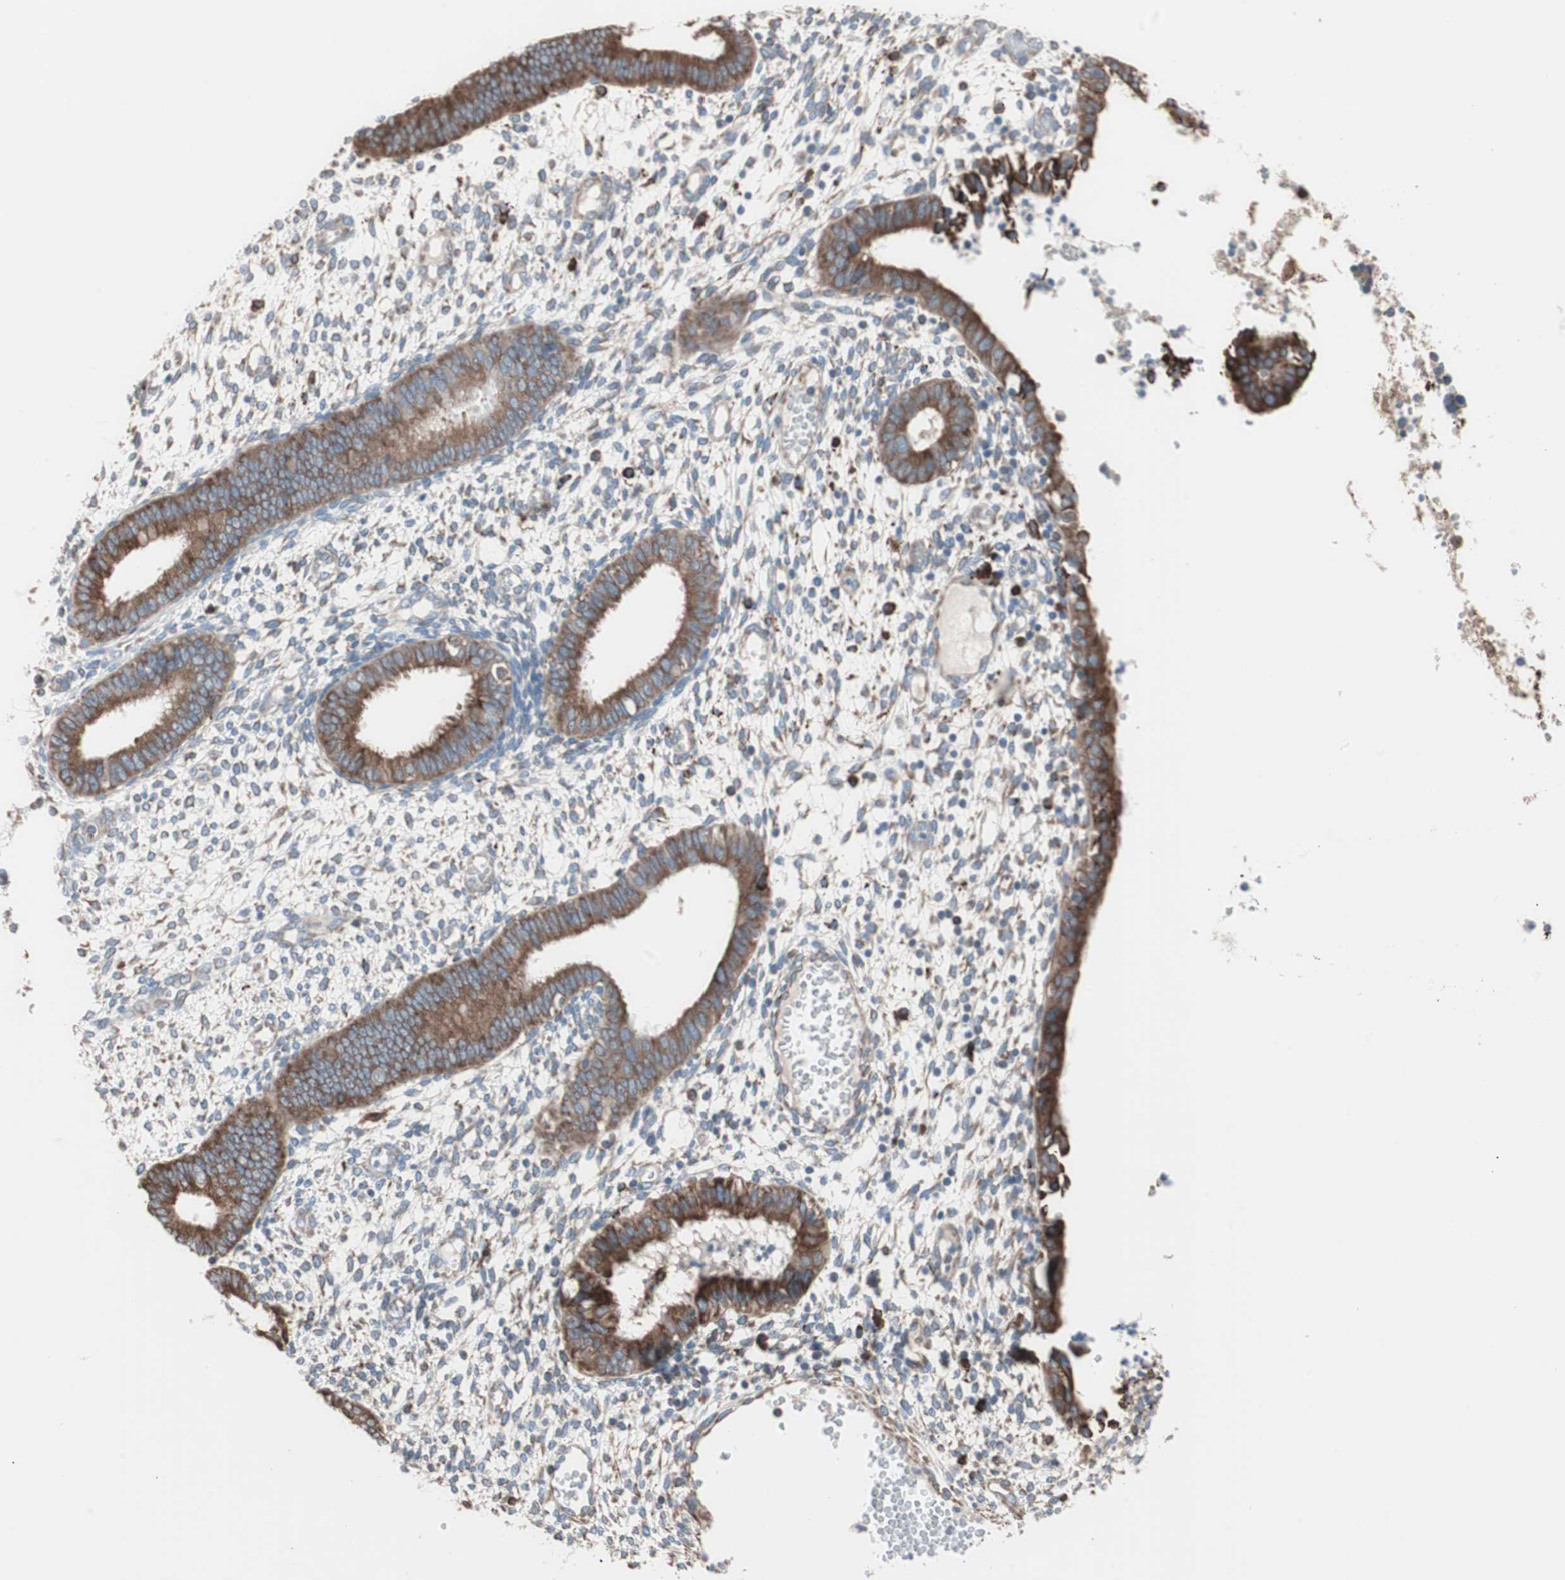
{"staining": {"intensity": "moderate", "quantity": "<25%", "location": "cytoplasmic/membranous"}, "tissue": "endometrium", "cell_type": "Cells in endometrial stroma", "image_type": "normal", "snomed": [{"axis": "morphology", "description": "Normal tissue, NOS"}, {"axis": "topography", "description": "Endometrium"}], "caption": "Protein expression analysis of benign human endometrium reveals moderate cytoplasmic/membranous staining in about <25% of cells in endometrial stroma. (DAB (3,3'-diaminobenzidine) IHC with brightfield microscopy, high magnification).", "gene": "SLC27A4", "patient": {"sex": "female", "age": 35}}